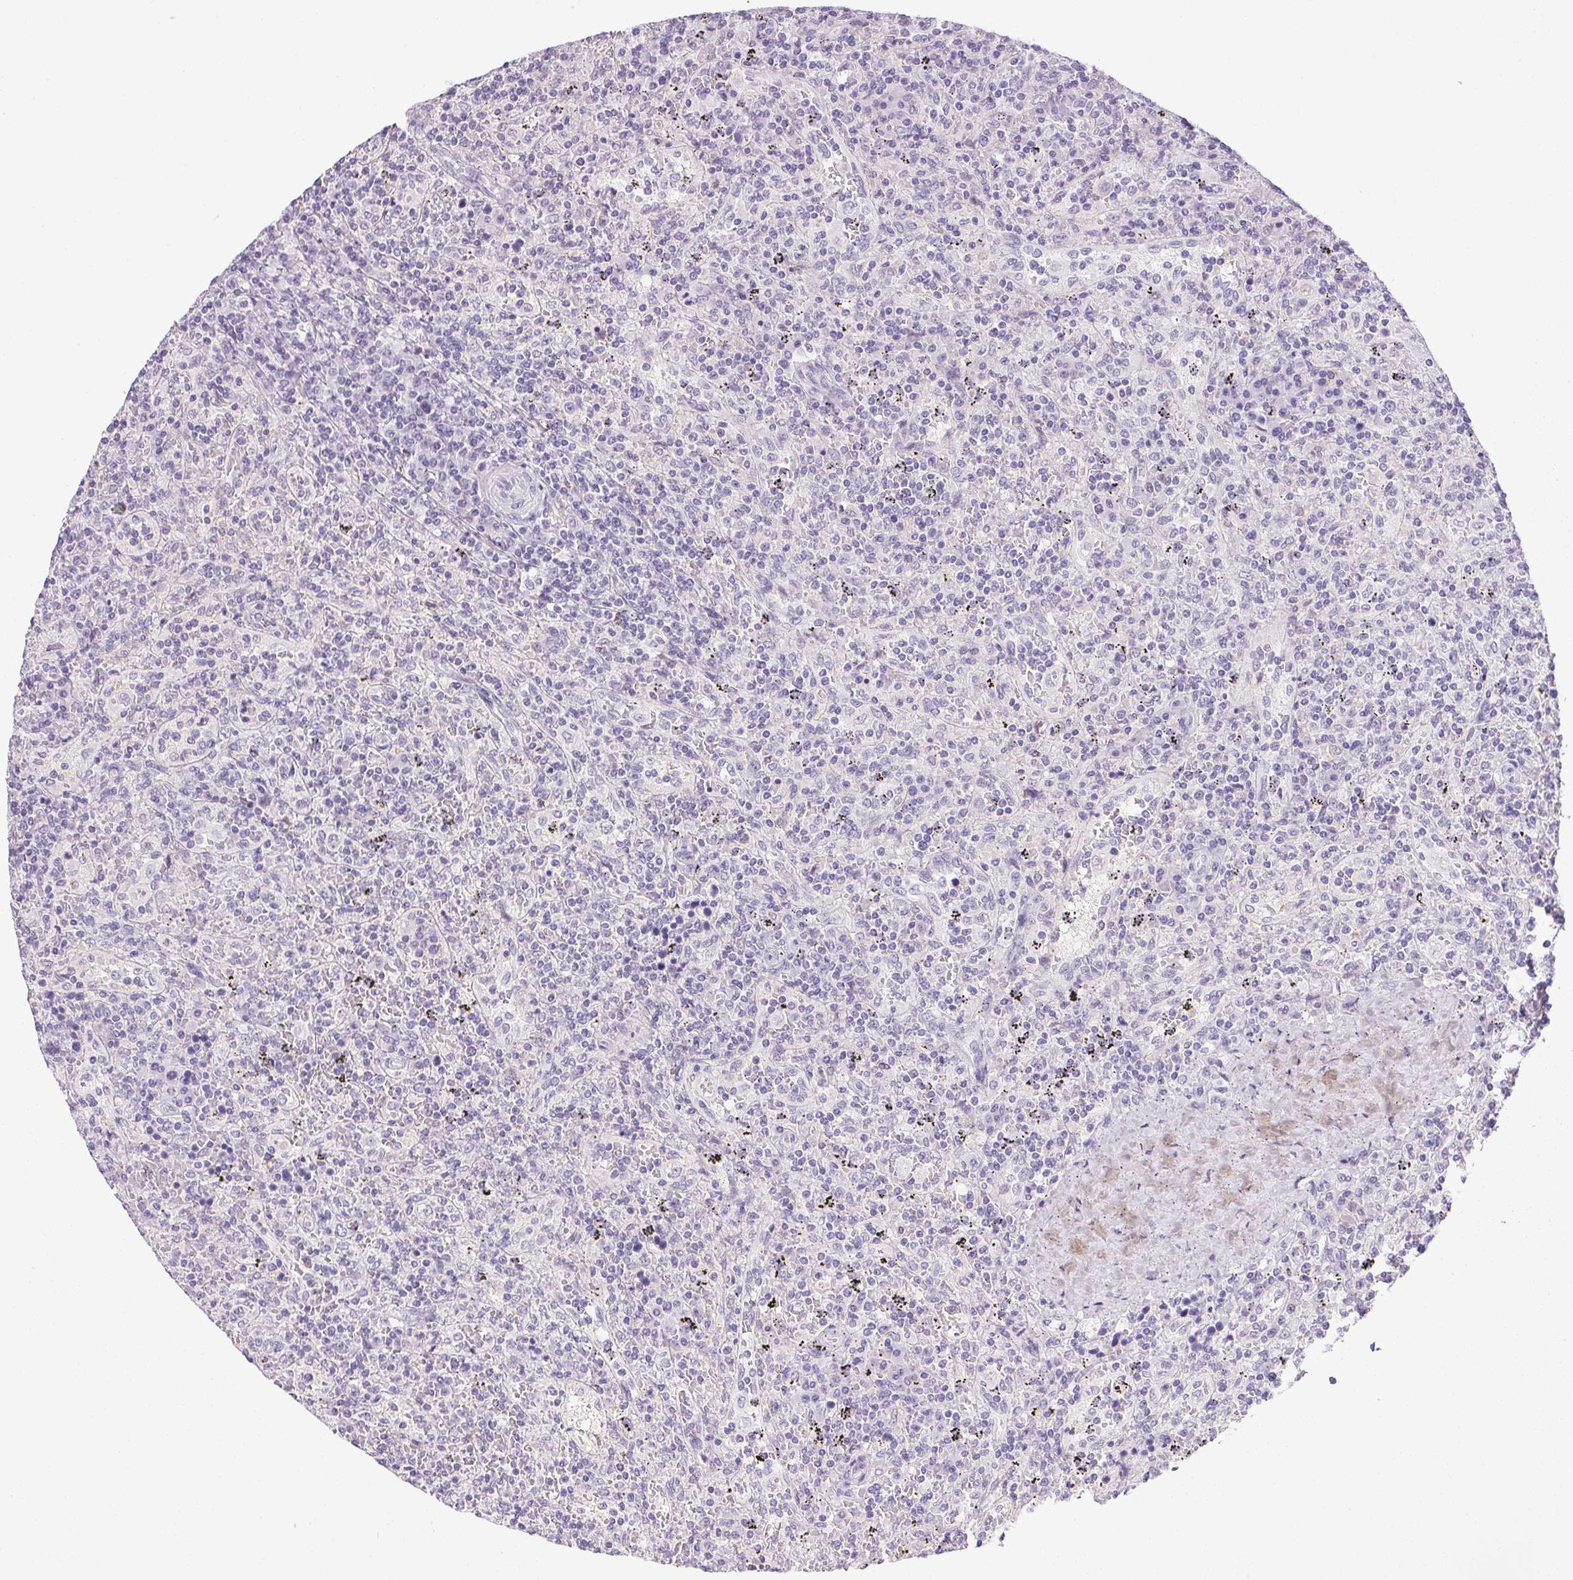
{"staining": {"intensity": "negative", "quantity": "none", "location": "none"}, "tissue": "lymphoma", "cell_type": "Tumor cells", "image_type": "cancer", "snomed": [{"axis": "morphology", "description": "Malignant lymphoma, non-Hodgkin's type, Low grade"}, {"axis": "topography", "description": "Spleen"}], "caption": "Protein analysis of malignant lymphoma, non-Hodgkin's type (low-grade) displays no significant staining in tumor cells.", "gene": "PRL", "patient": {"sex": "male", "age": 62}}